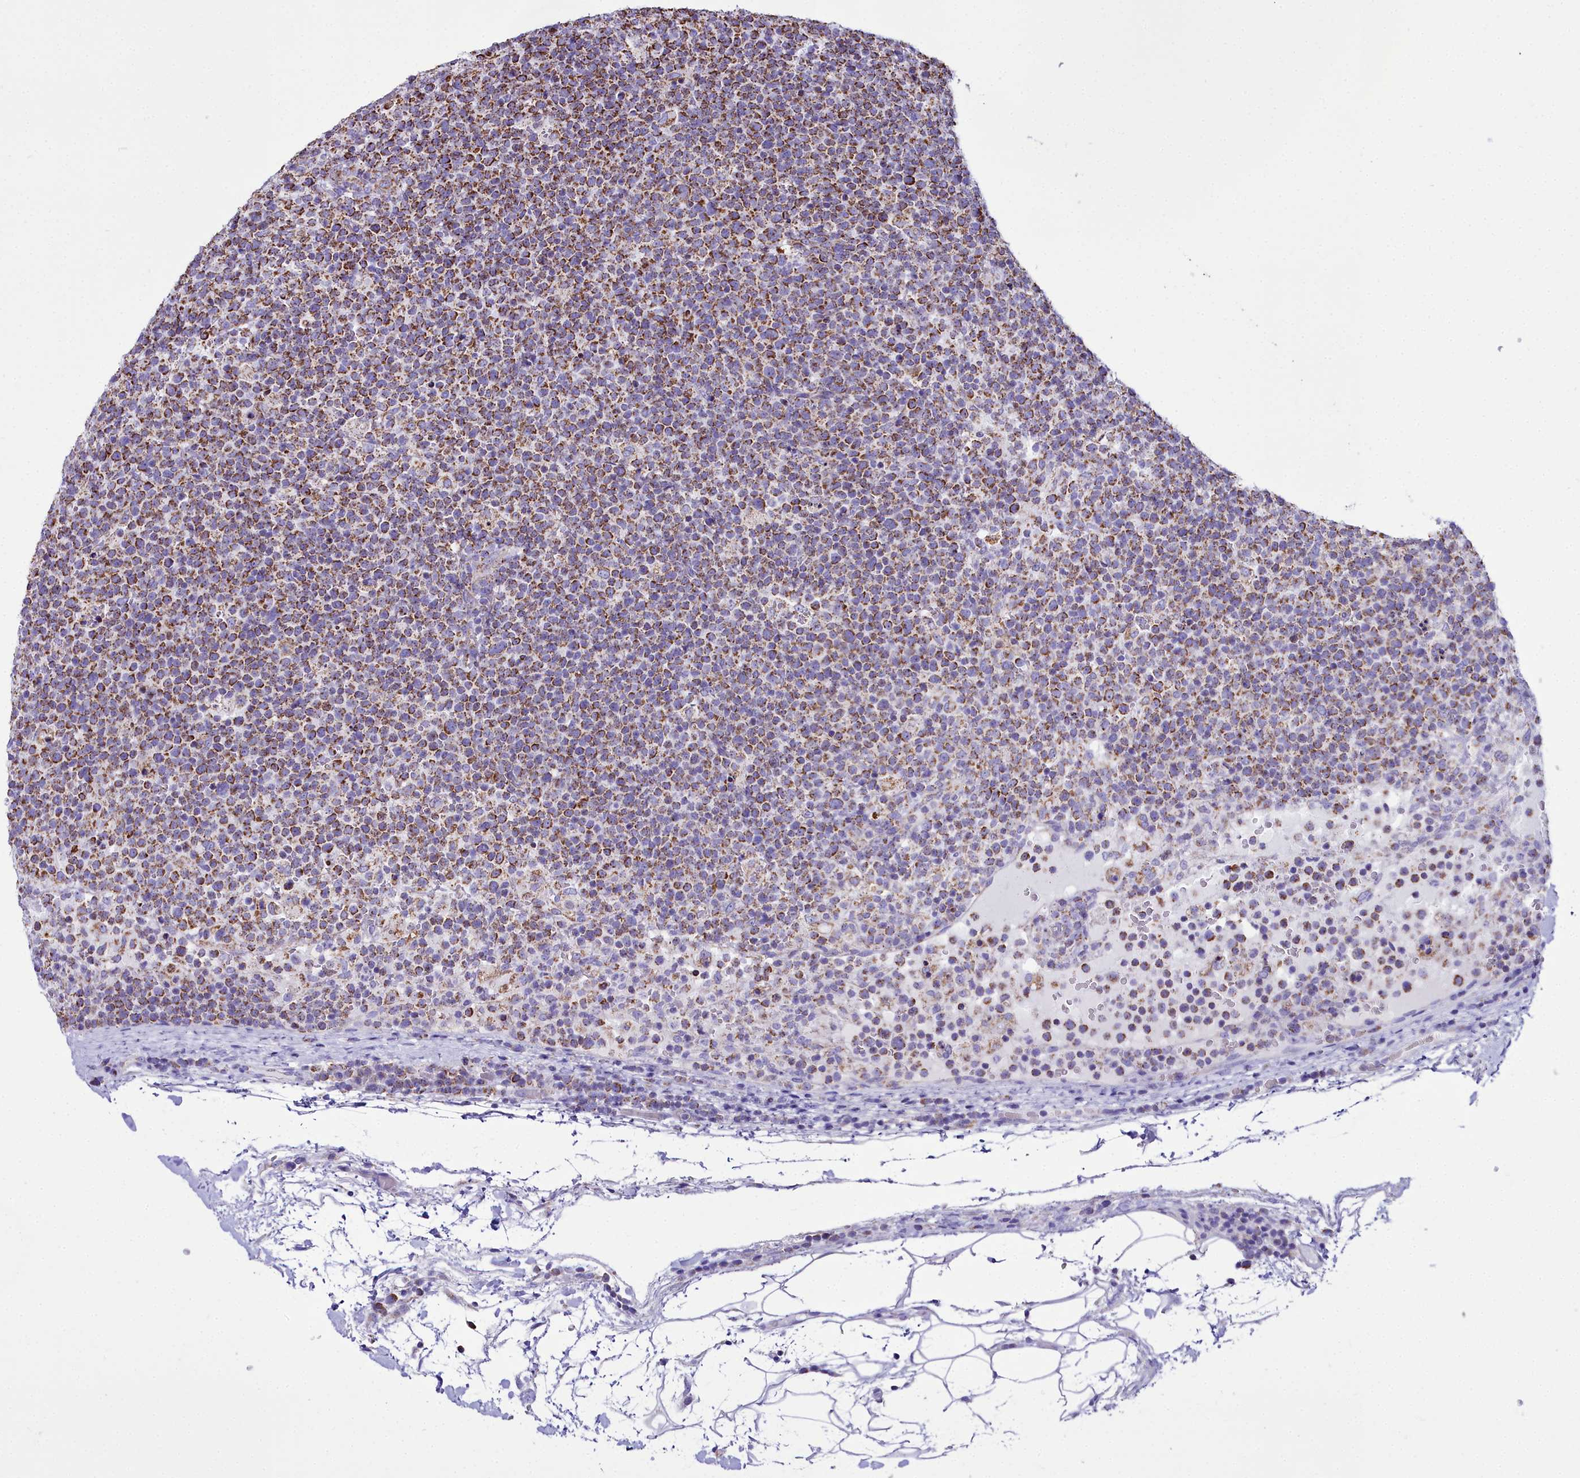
{"staining": {"intensity": "moderate", "quantity": ">75%", "location": "cytoplasmic/membranous"}, "tissue": "lymphoma", "cell_type": "Tumor cells", "image_type": "cancer", "snomed": [{"axis": "morphology", "description": "Malignant lymphoma, non-Hodgkin's type, High grade"}, {"axis": "topography", "description": "Lymph node"}], "caption": "Malignant lymphoma, non-Hodgkin's type (high-grade) was stained to show a protein in brown. There is medium levels of moderate cytoplasmic/membranous positivity in about >75% of tumor cells.", "gene": "WDFY3", "patient": {"sex": "male", "age": 61}}